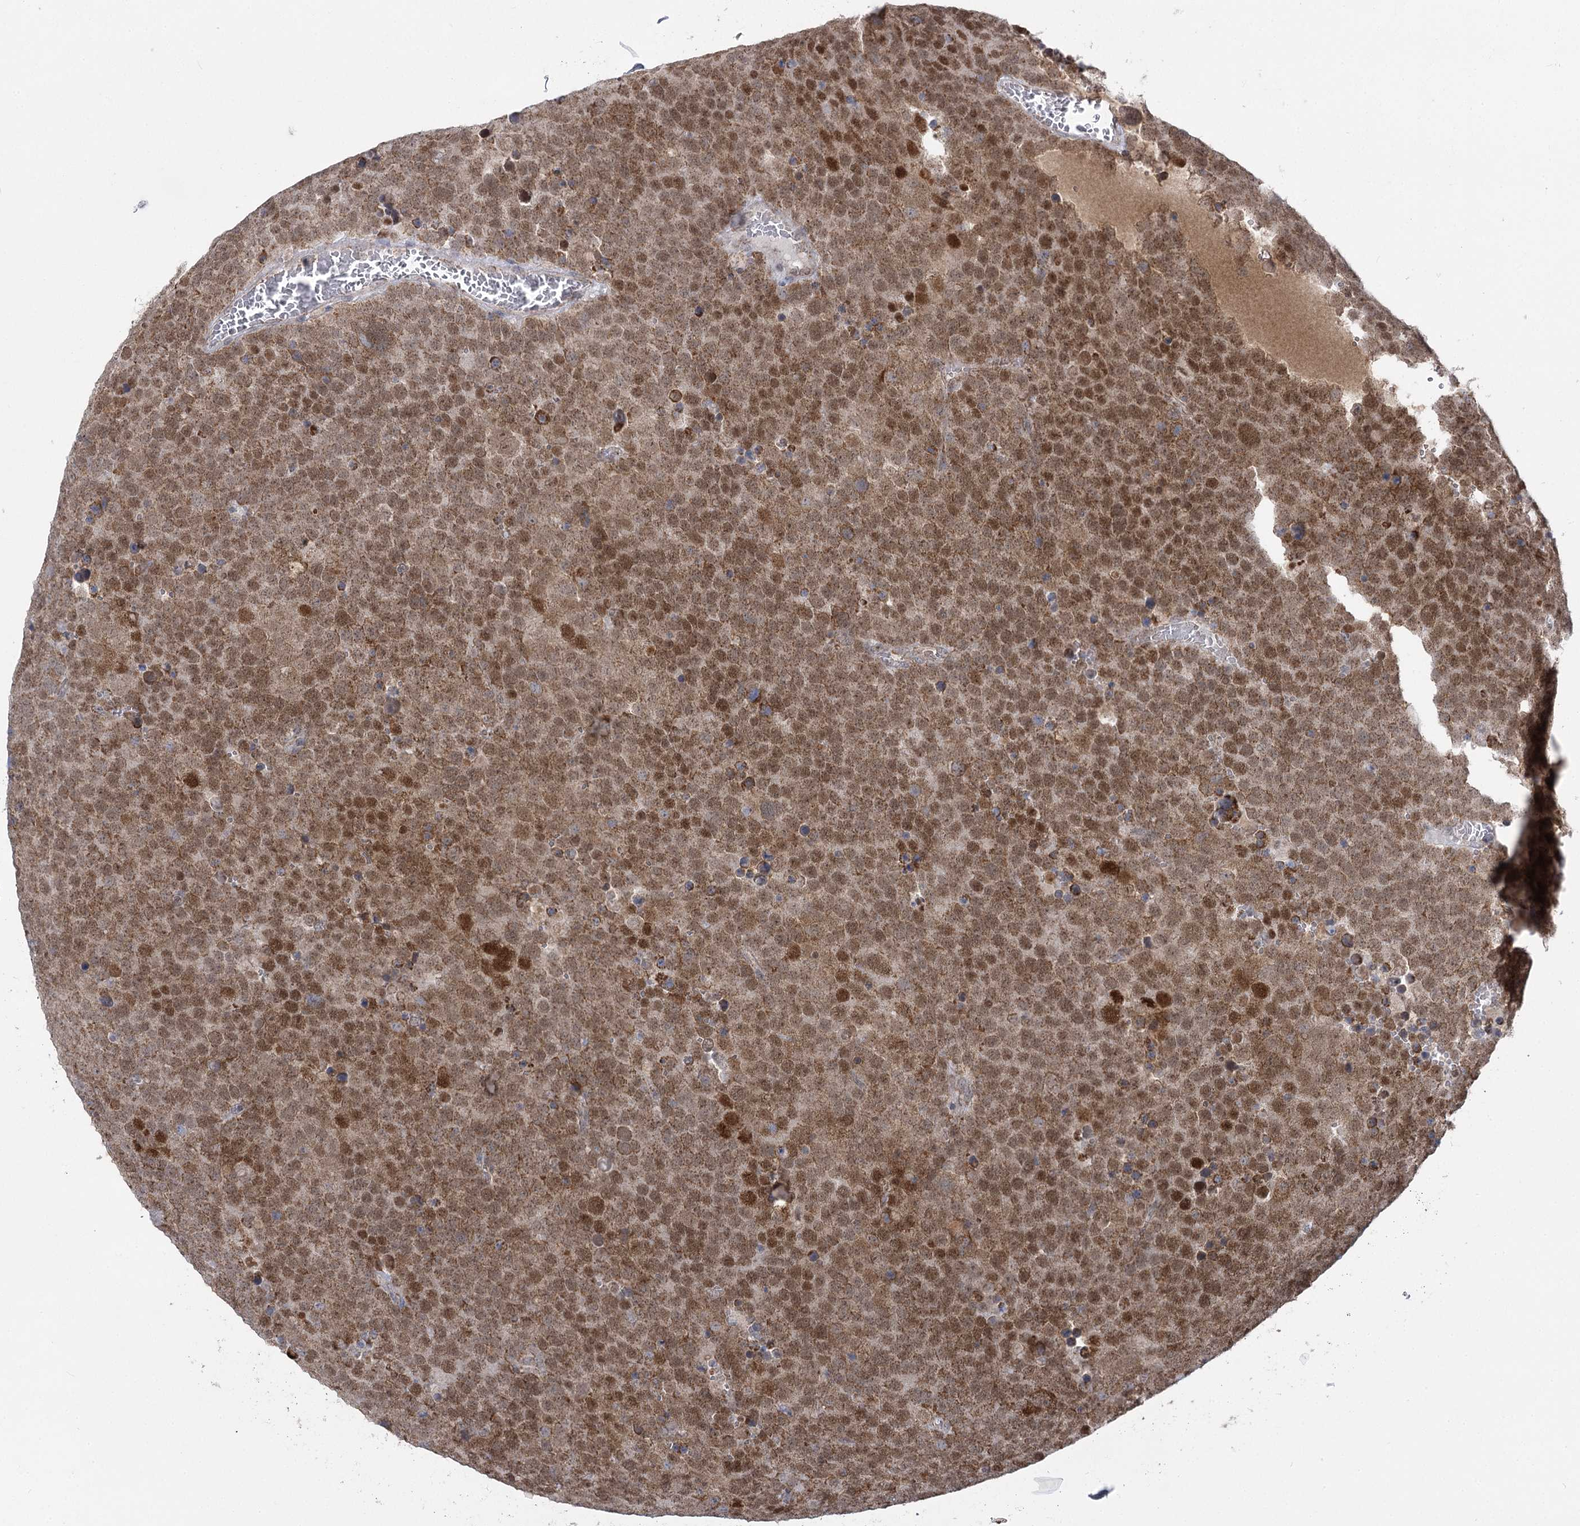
{"staining": {"intensity": "strong", "quantity": ">75%", "location": "nuclear"}, "tissue": "testis cancer", "cell_type": "Tumor cells", "image_type": "cancer", "snomed": [{"axis": "morphology", "description": "Seminoma, NOS"}, {"axis": "topography", "description": "Testis"}], "caption": "Testis cancer stained with a brown dye displays strong nuclear positive staining in approximately >75% of tumor cells.", "gene": "SLC4A1AP", "patient": {"sex": "male", "age": 71}}